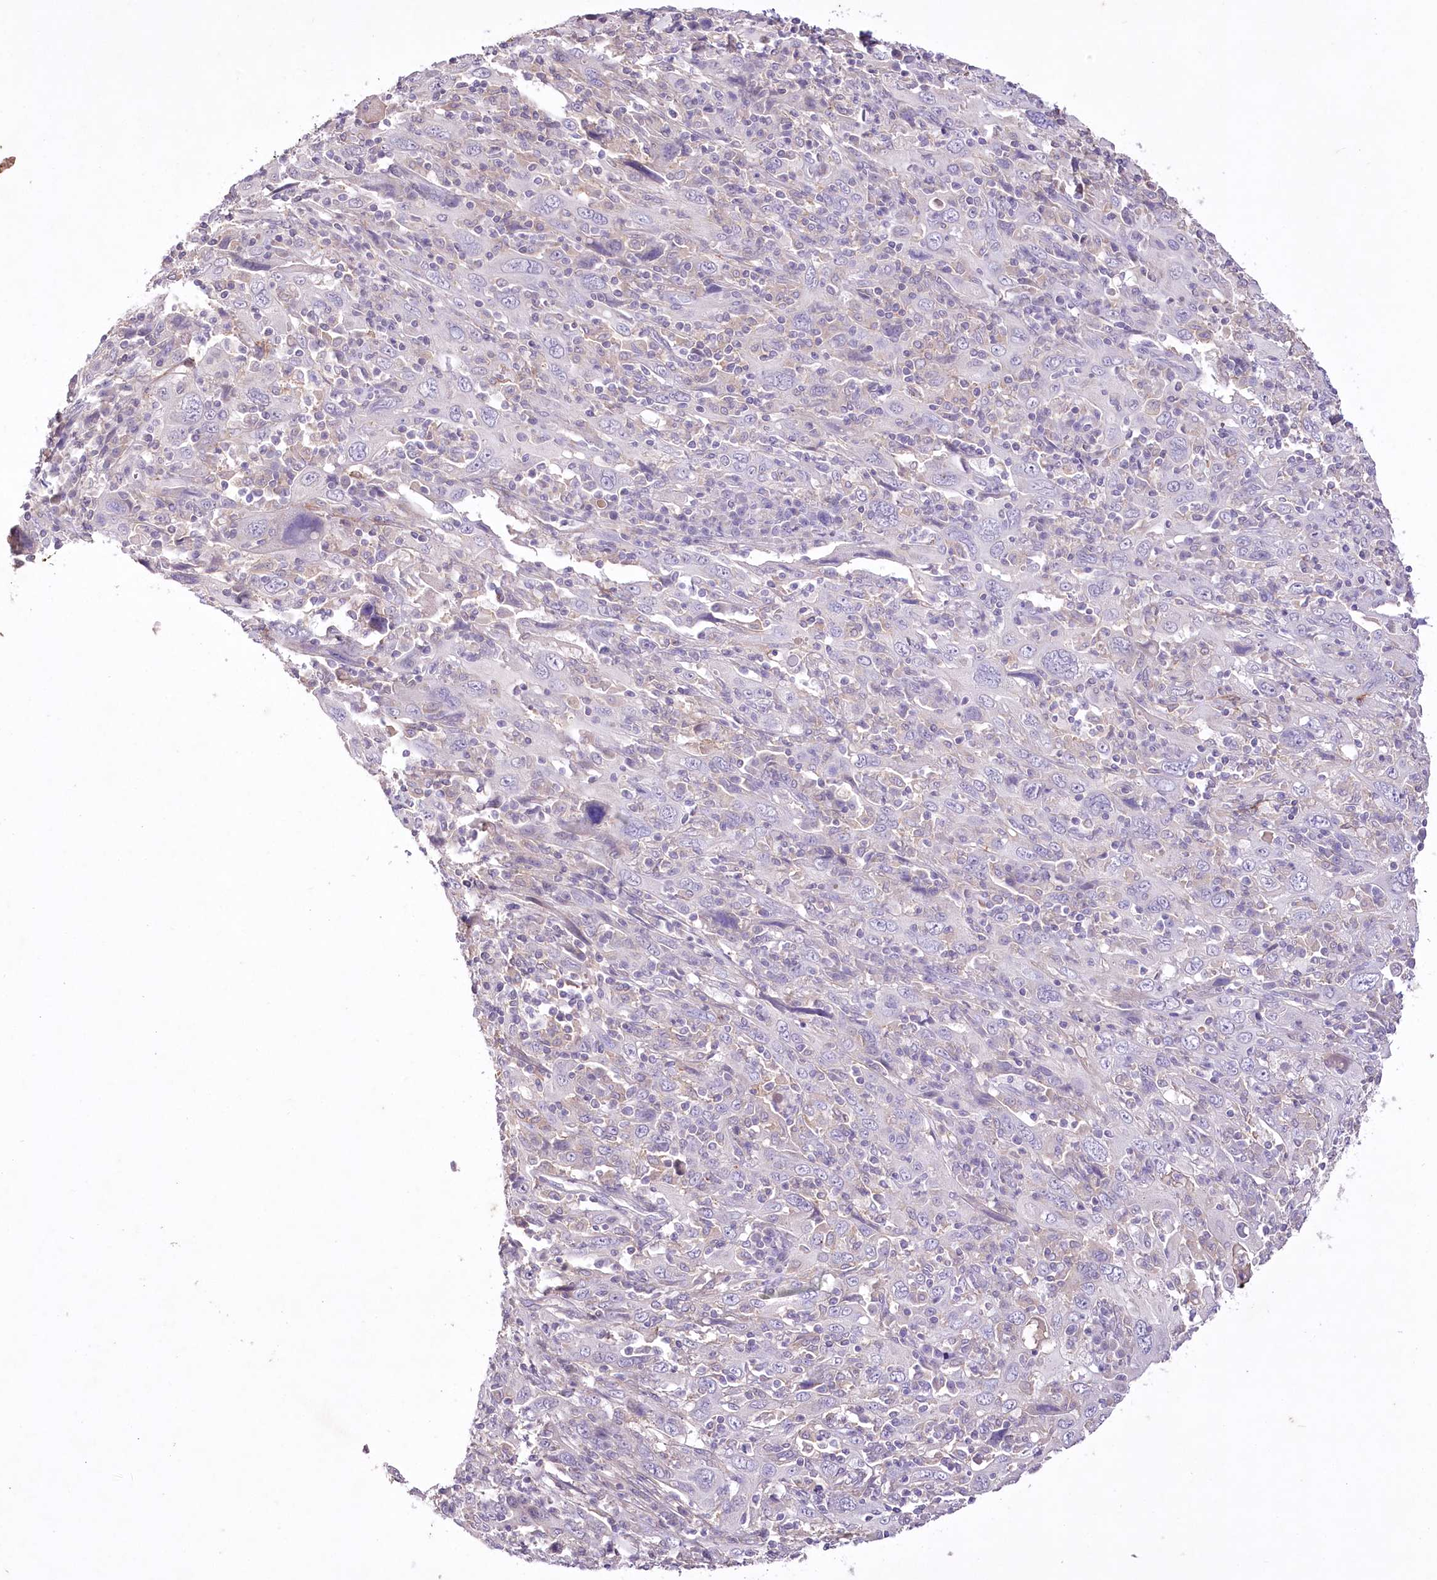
{"staining": {"intensity": "negative", "quantity": "none", "location": "none"}, "tissue": "cervical cancer", "cell_type": "Tumor cells", "image_type": "cancer", "snomed": [{"axis": "morphology", "description": "Squamous cell carcinoma, NOS"}, {"axis": "topography", "description": "Cervix"}], "caption": "High power microscopy image of an IHC histopathology image of squamous cell carcinoma (cervical), revealing no significant staining in tumor cells.", "gene": "ENPP1", "patient": {"sex": "female", "age": 46}}